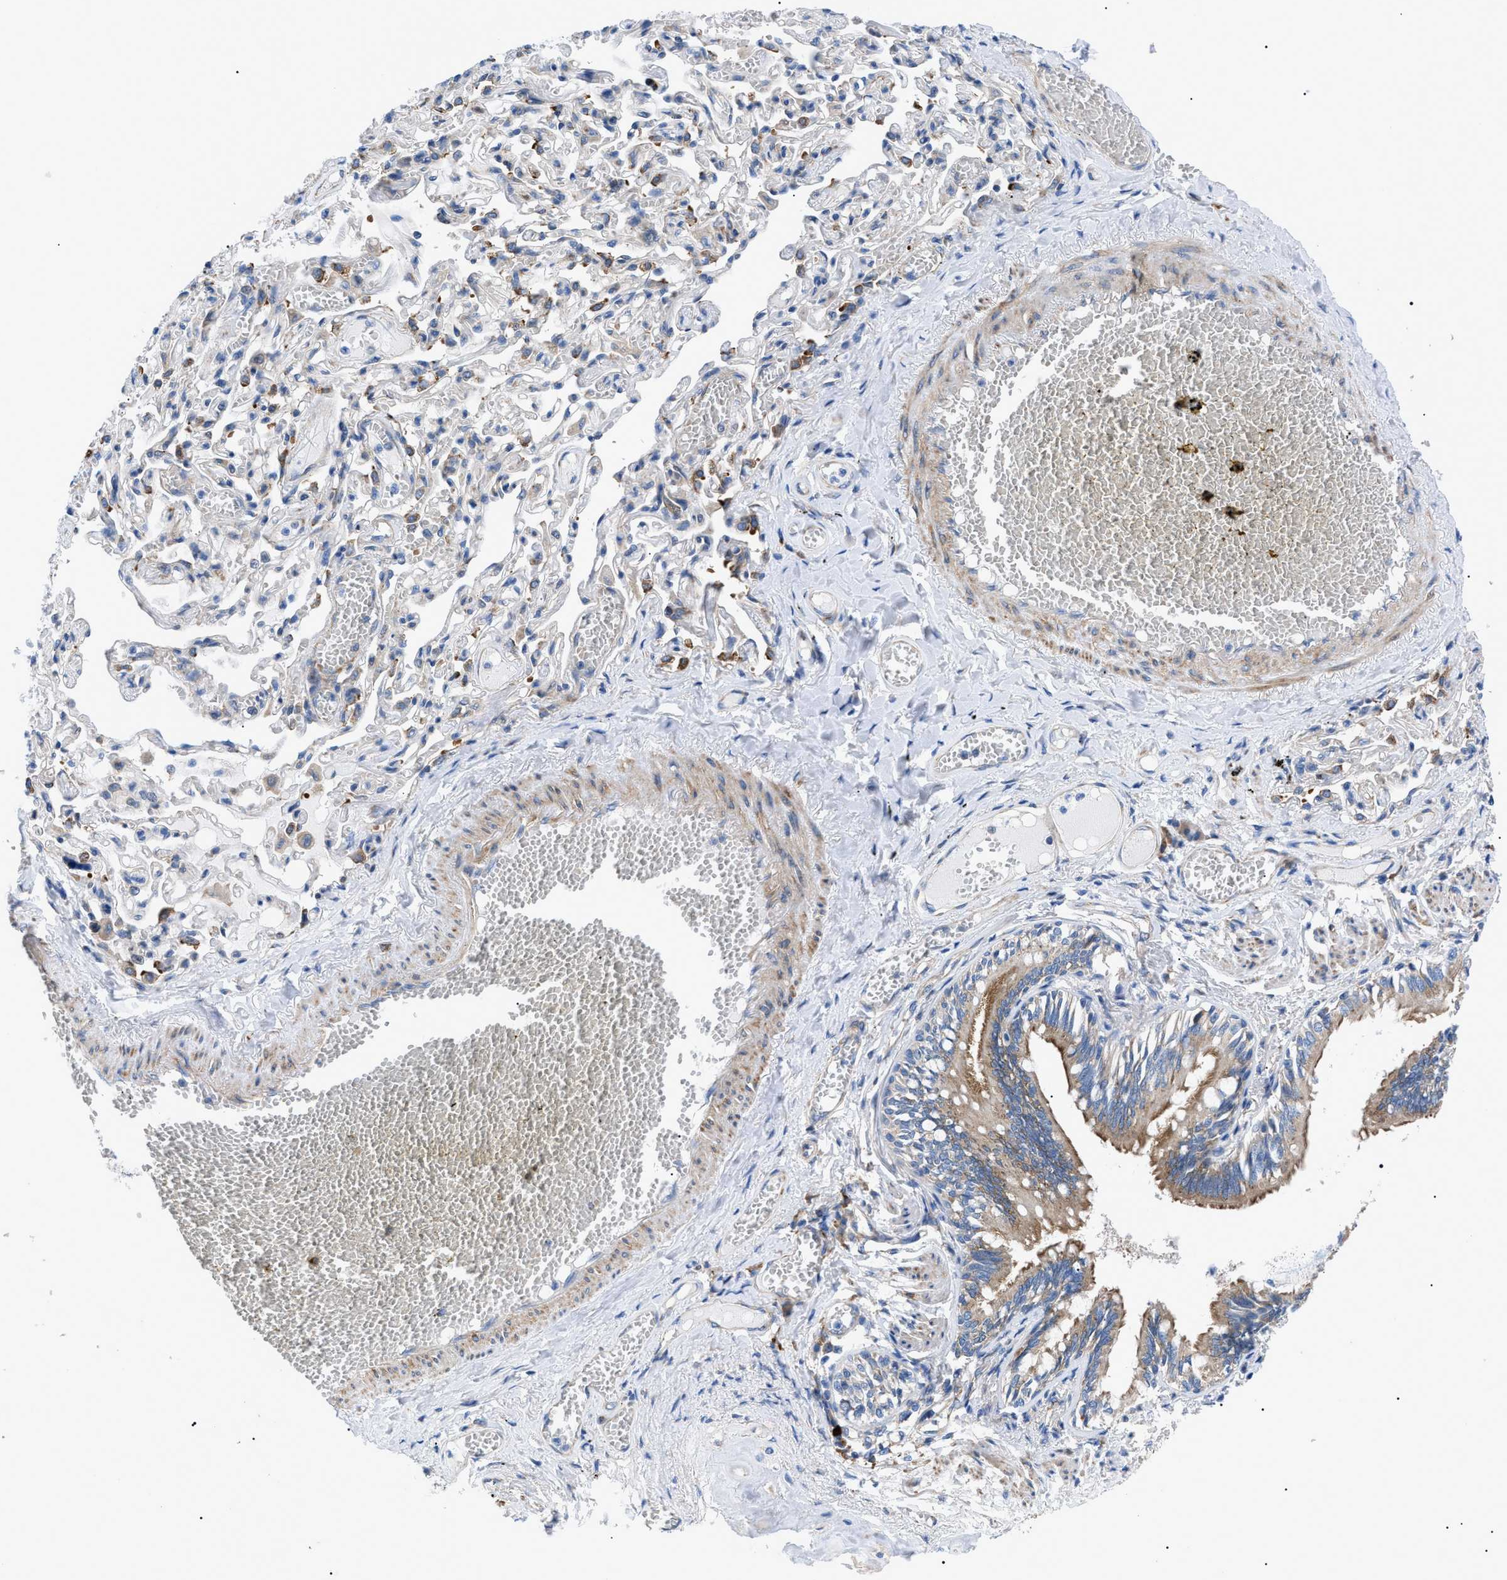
{"staining": {"intensity": "moderate", "quantity": ">75%", "location": "cytoplasmic/membranous"}, "tissue": "bronchus", "cell_type": "Respiratory epithelial cells", "image_type": "normal", "snomed": [{"axis": "morphology", "description": "Normal tissue, NOS"}, {"axis": "morphology", "description": "Inflammation, NOS"}, {"axis": "topography", "description": "Cartilage tissue"}, {"axis": "topography", "description": "Lung"}], "caption": "A brown stain shows moderate cytoplasmic/membranous expression of a protein in respiratory epithelial cells of unremarkable bronchus. (DAB (3,3'-diaminobenzidine) IHC, brown staining for protein, blue staining for nuclei).", "gene": "HSPB8", "patient": {"sex": "male", "age": 71}}